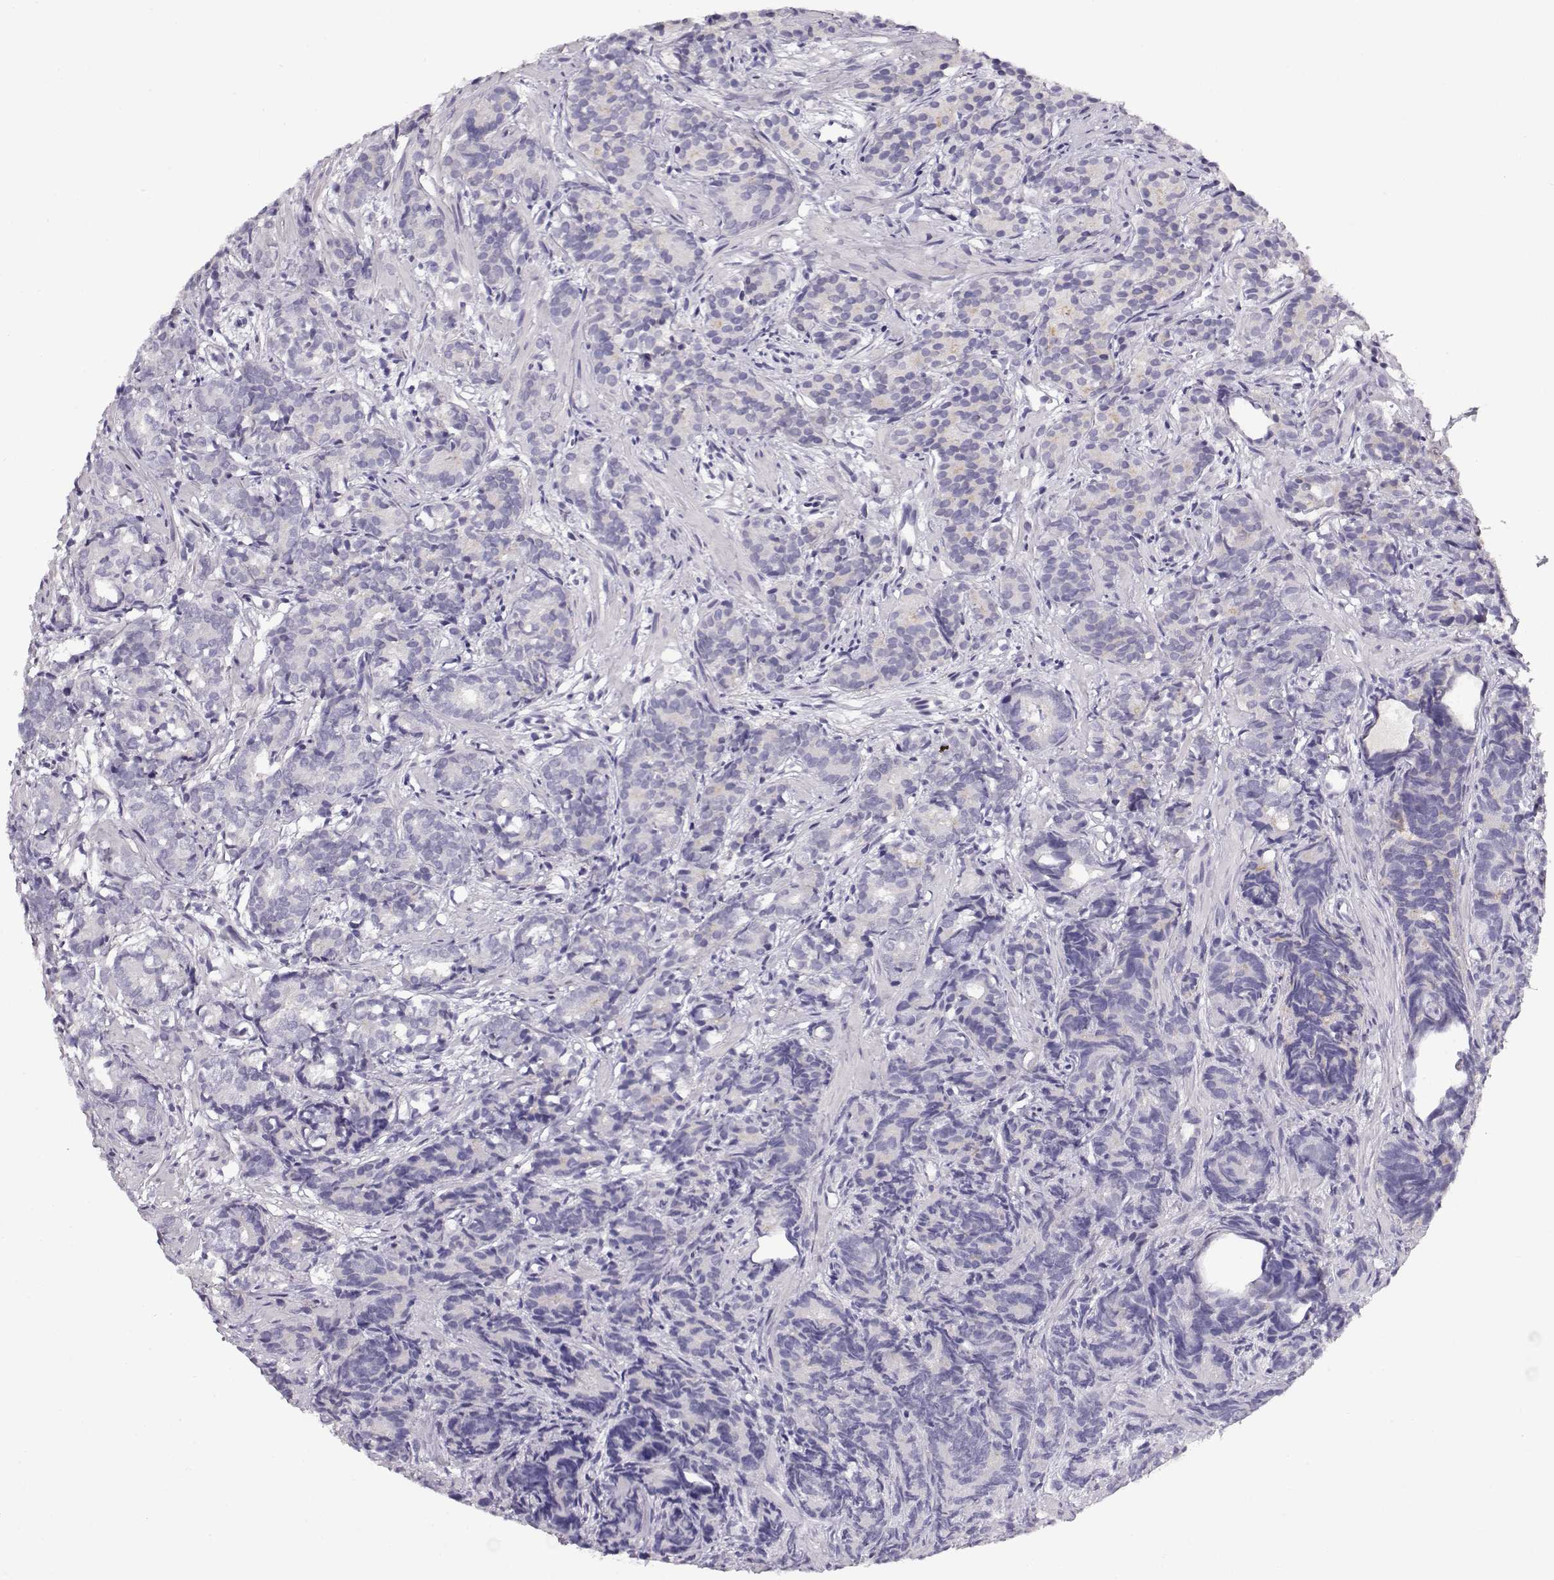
{"staining": {"intensity": "negative", "quantity": "none", "location": "none"}, "tissue": "prostate cancer", "cell_type": "Tumor cells", "image_type": "cancer", "snomed": [{"axis": "morphology", "description": "Adenocarcinoma, High grade"}, {"axis": "topography", "description": "Prostate"}], "caption": "IHC photomicrograph of neoplastic tissue: prostate cancer stained with DAB (3,3'-diaminobenzidine) displays no significant protein positivity in tumor cells. Nuclei are stained in blue.", "gene": "CRX", "patient": {"sex": "male", "age": 84}}